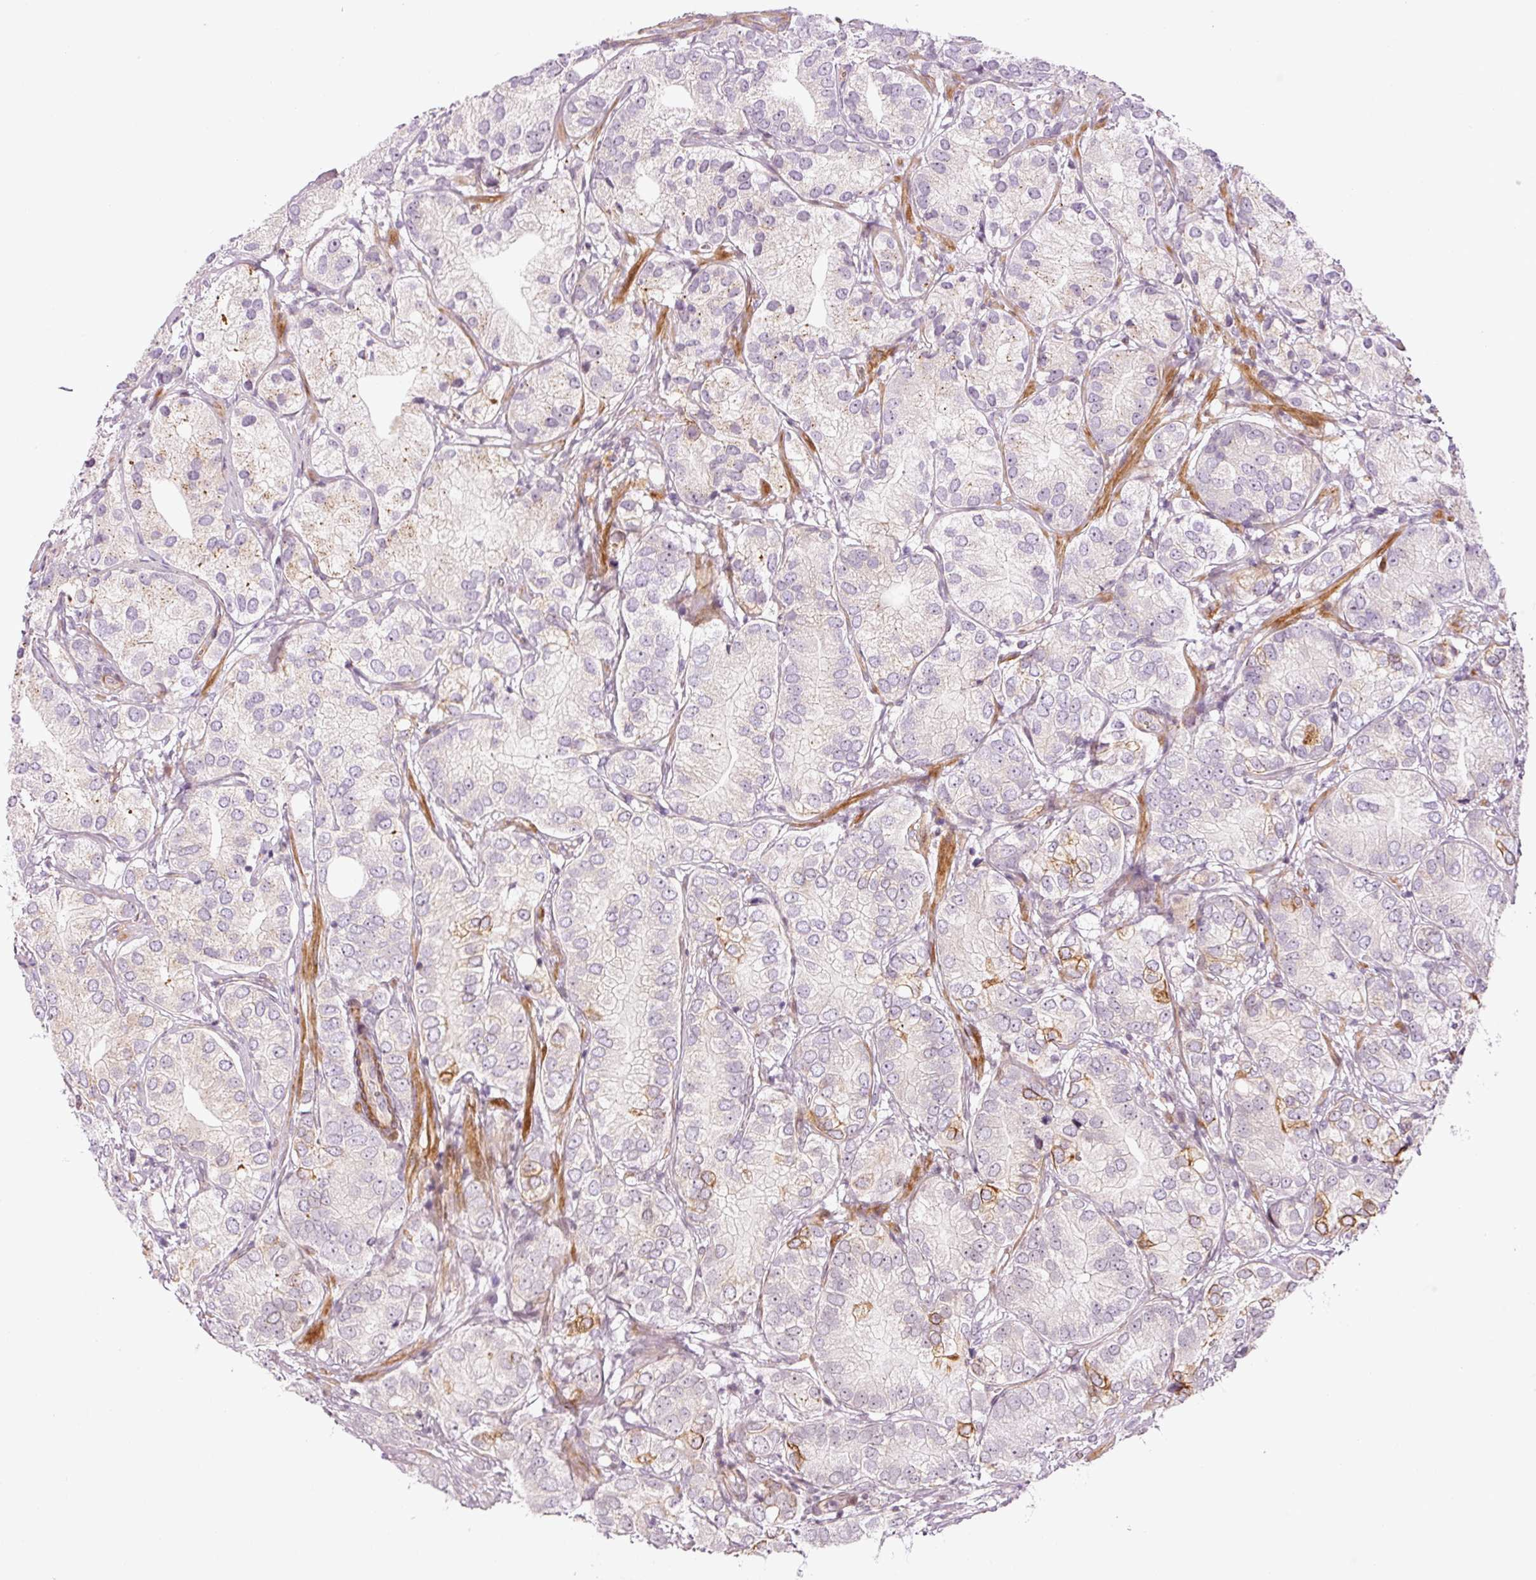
{"staining": {"intensity": "weak", "quantity": "<25%", "location": "cytoplasmic/membranous"}, "tissue": "prostate cancer", "cell_type": "Tumor cells", "image_type": "cancer", "snomed": [{"axis": "morphology", "description": "Adenocarcinoma, High grade"}, {"axis": "topography", "description": "Prostate"}], "caption": "DAB immunohistochemical staining of human prostate adenocarcinoma (high-grade) shows no significant positivity in tumor cells.", "gene": "ANKRD20A1", "patient": {"sex": "male", "age": 82}}